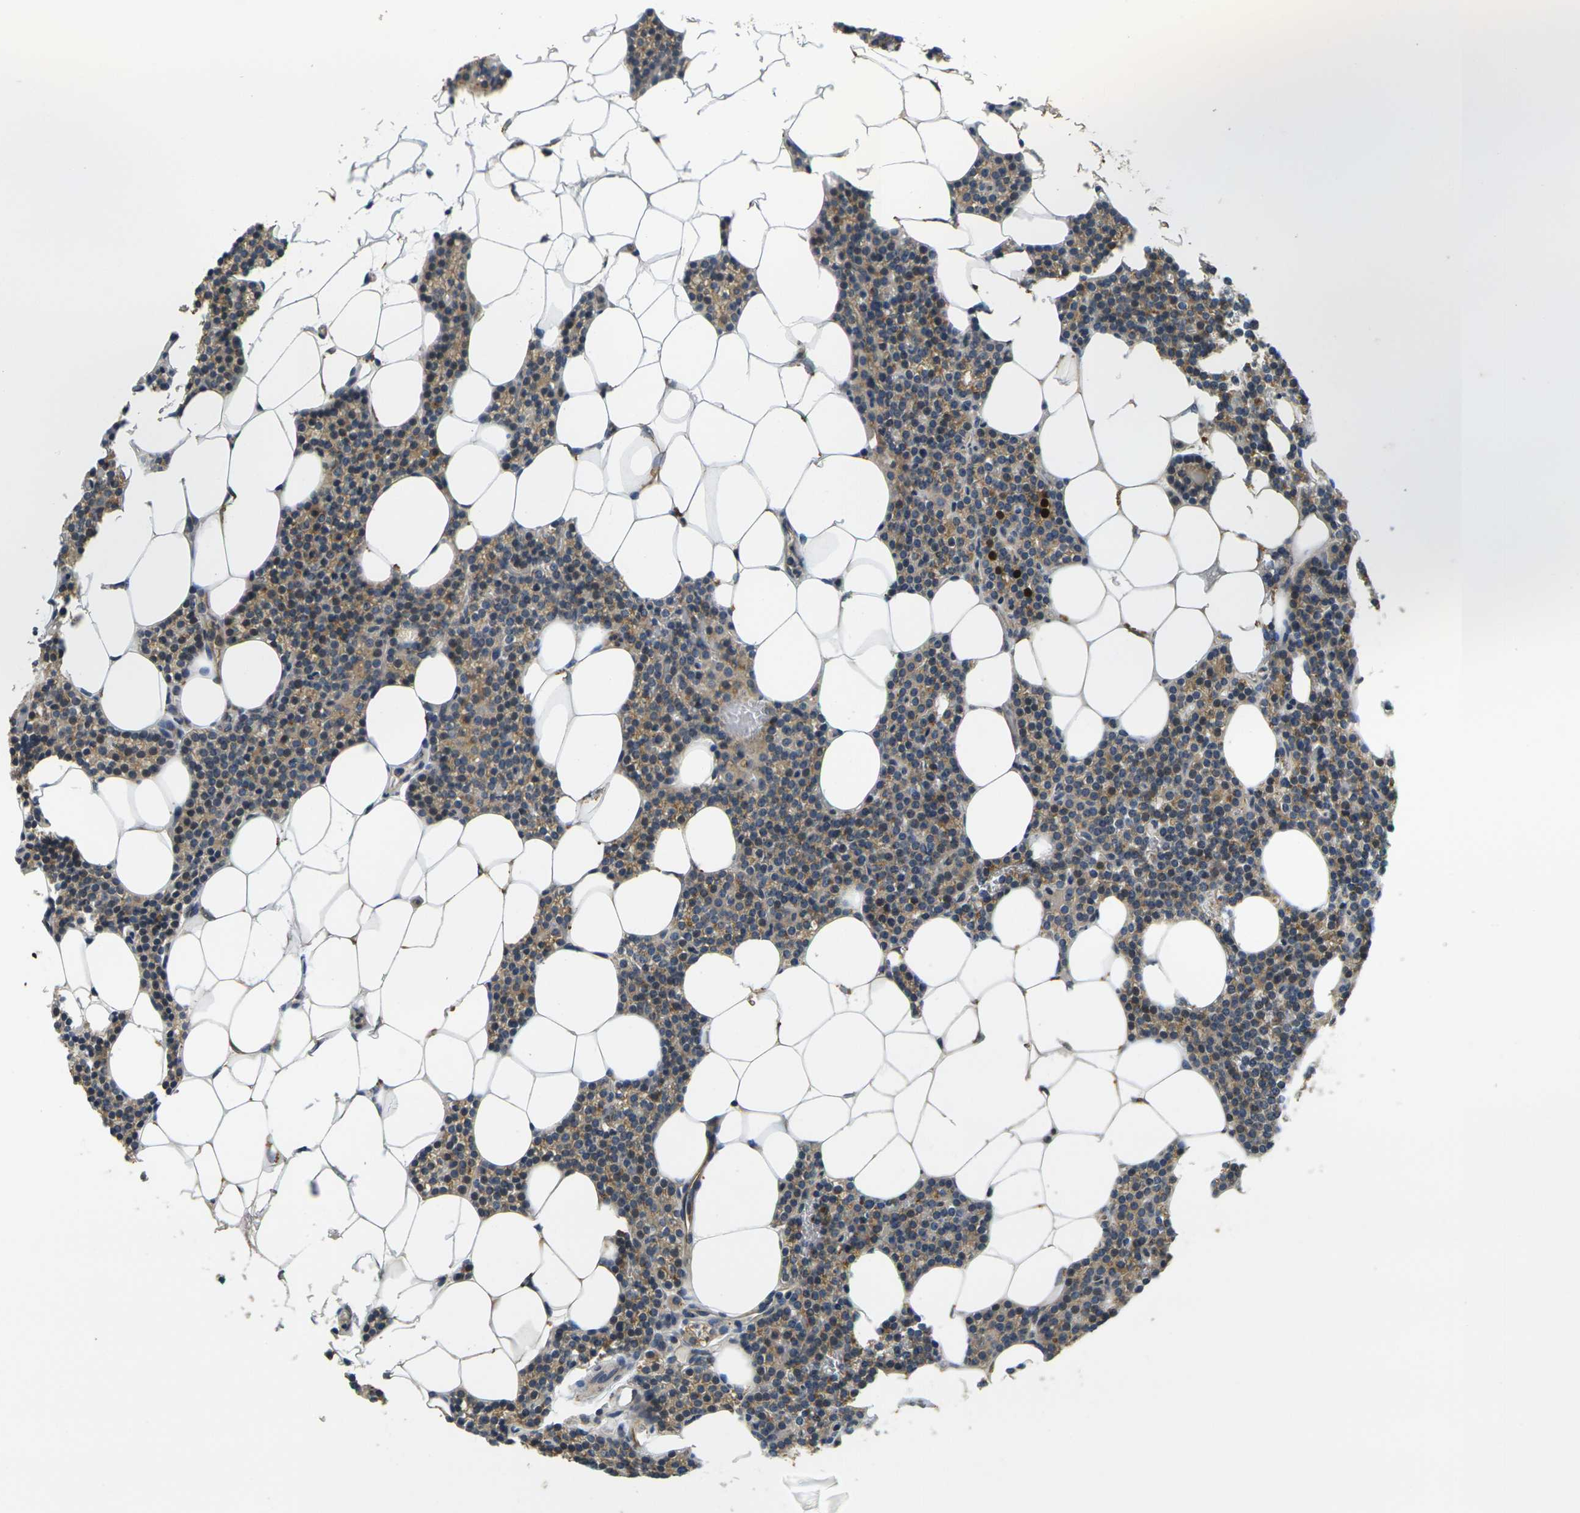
{"staining": {"intensity": "moderate", "quantity": ">75%", "location": "cytoplasmic/membranous"}, "tissue": "parathyroid gland", "cell_type": "Glandular cells", "image_type": "normal", "snomed": [{"axis": "morphology", "description": "Normal tissue, NOS"}, {"axis": "morphology", "description": "Adenoma, NOS"}, {"axis": "topography", "description": "Parathyroid gland"}], "caption": "Moderate cytoplasmic/membranous positivity is identified in approximately >75% of glandular cells in normal parathyroid gland.", "gene": "MINAR2", "patient": {"sex": "female", "age": 51}}